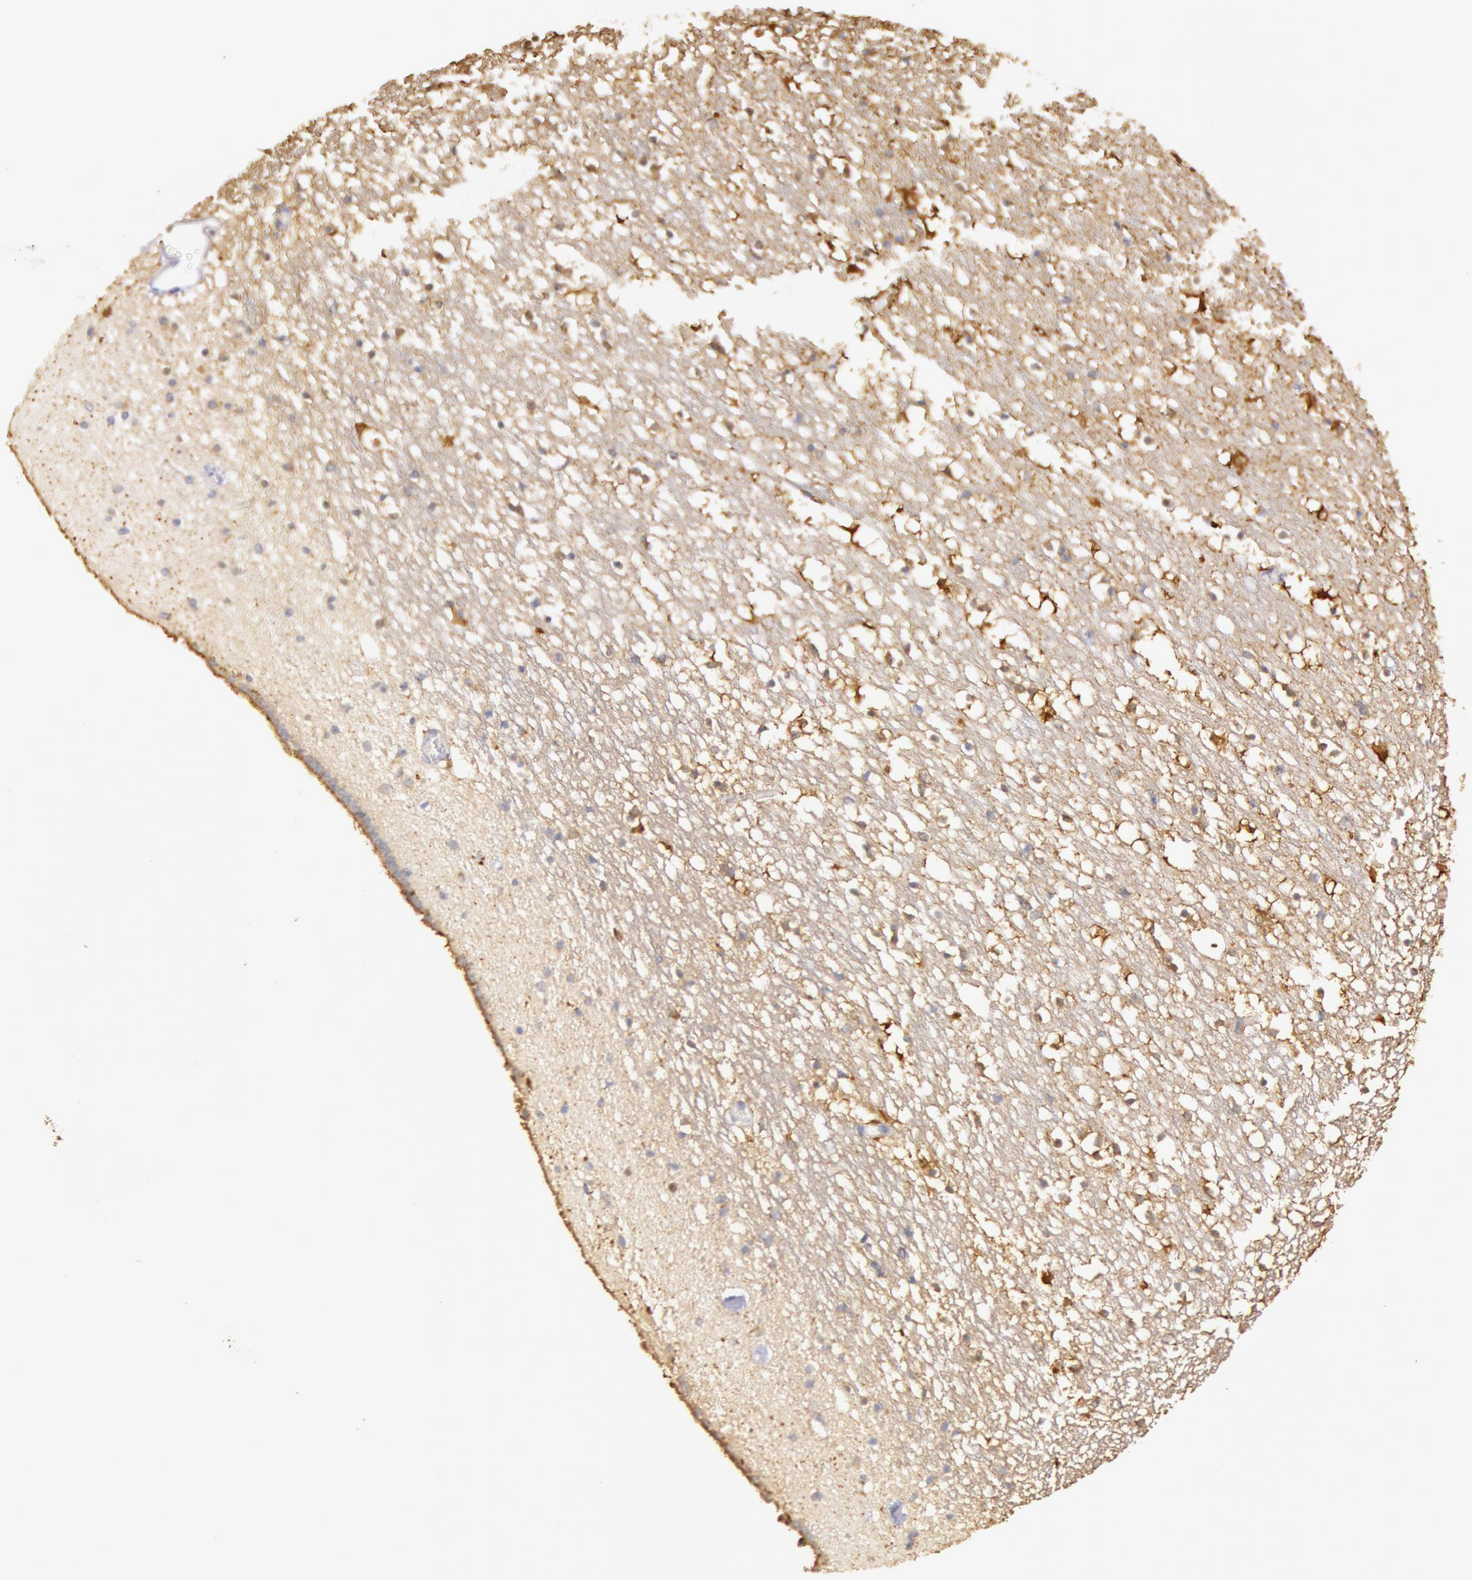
{"staining": {"intensity": "moderate", "quantity": "<25%", "location": "cytoplasmic/membranous"}, "tissue": "caudate", "cell_type": "Glial cells", "image_type": "normal", "snomed": [{"axis": "morphology", "description": "Normal tissue, NOS"}, {"axis": "topography", "description": "Lateral ventricle wall"}], "caption": "Caudate stained with immunohistochemistry reveals moderate cytoplasmic/membranous staining in approximately <25% of glial cells. (DAB IHC, brown staining for protein, blue staining for nuclei).", "gene": "CKB", "patient": {"sex": "male", "age": 45}}